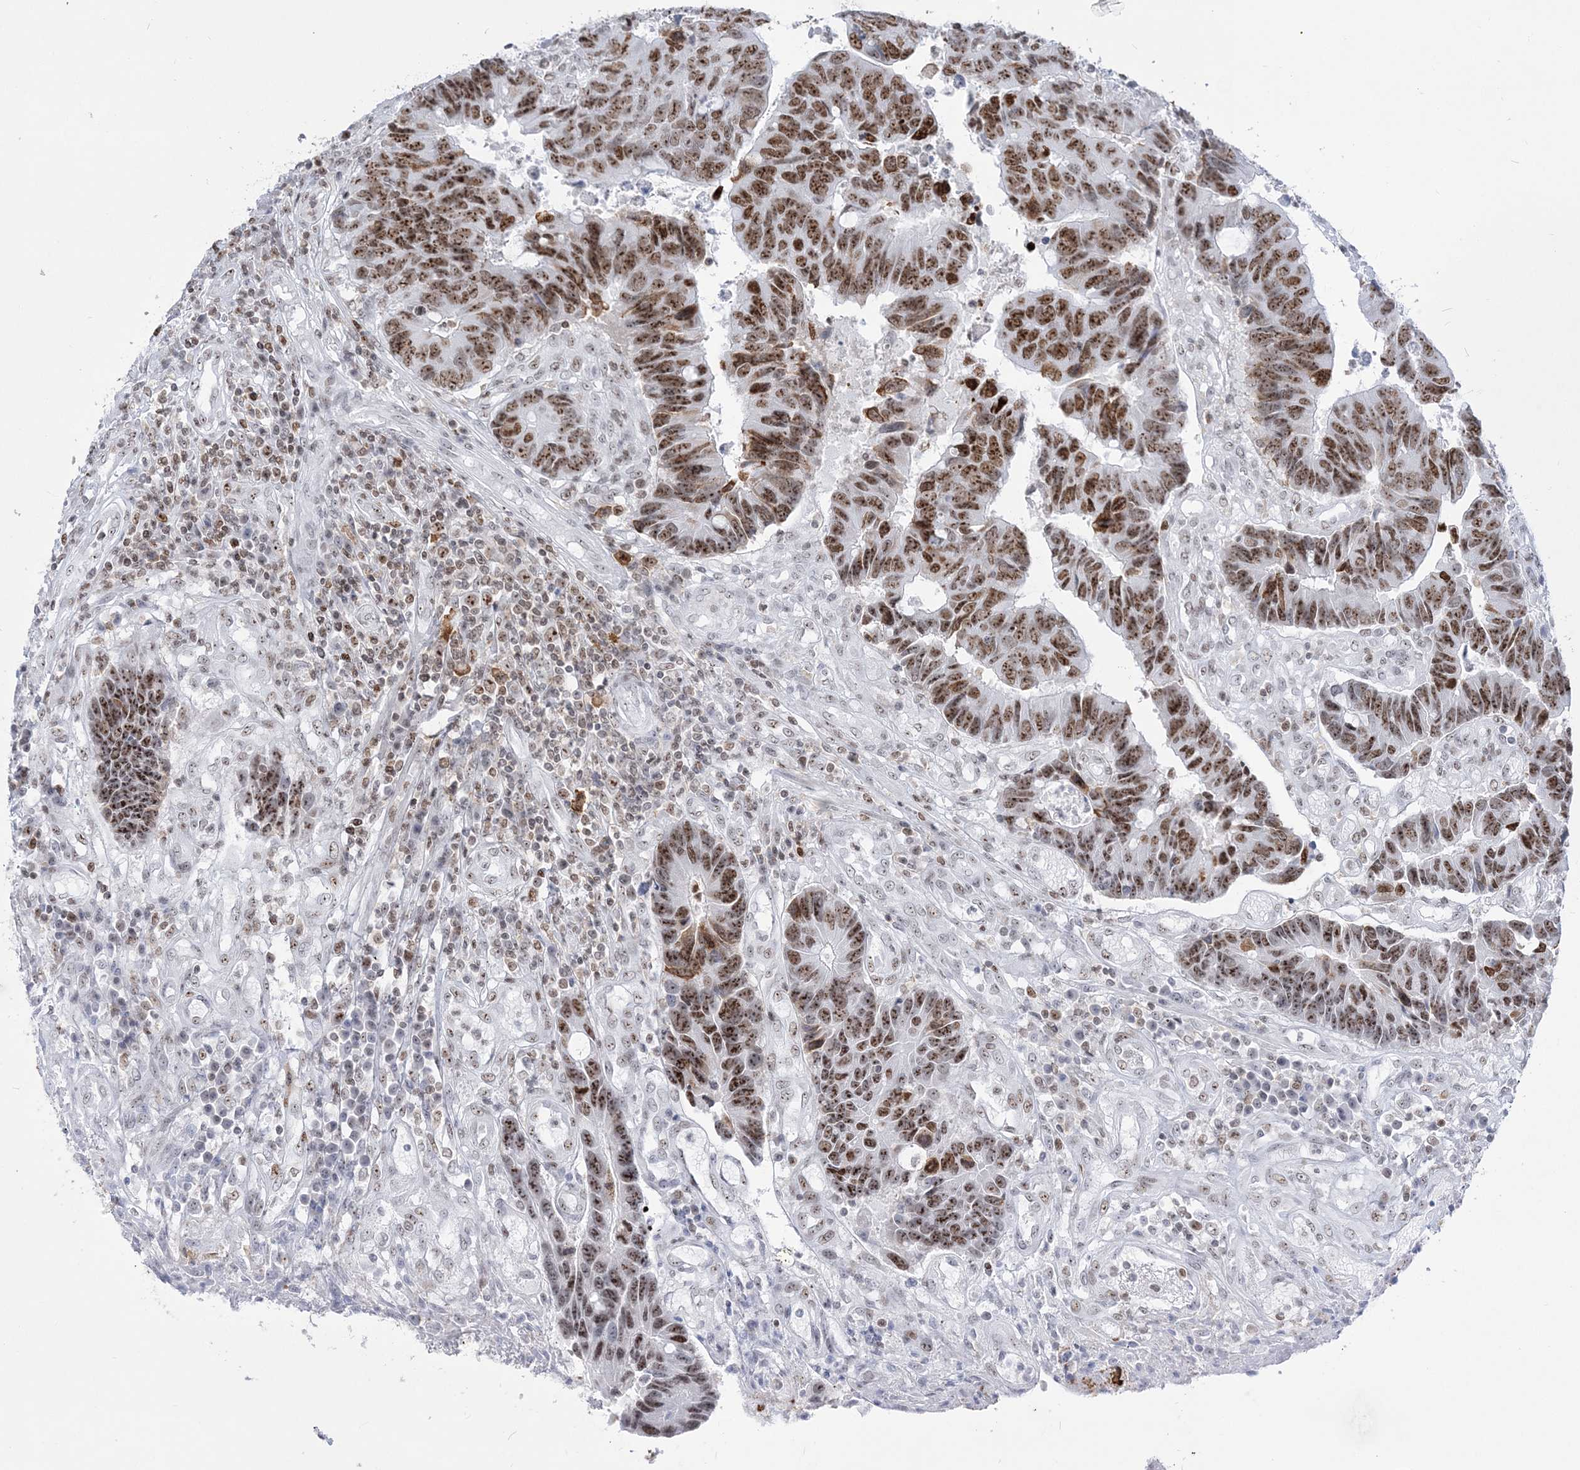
{"staining": {"intensity": "strong", "quantity": ">75%", "location": "nuclear"}, "tissue": "colorectal cancer", "cell_type": "Tumor cells", "image_type": "cancer", "snomed": [{"axis": "morphology", "description": "Adenocarcinoma, NOS"}, {"axis": "topography", "description": "Rectum"}], "caption": "This micrograph reveals immunohistochemistry staining of human colorectal cancer (adenocarcinoma), with high strong nuclear positivity in about >75% of tumor cells.", "gene": "DDX21", "patient": {"sex": "male", "age": 84}}